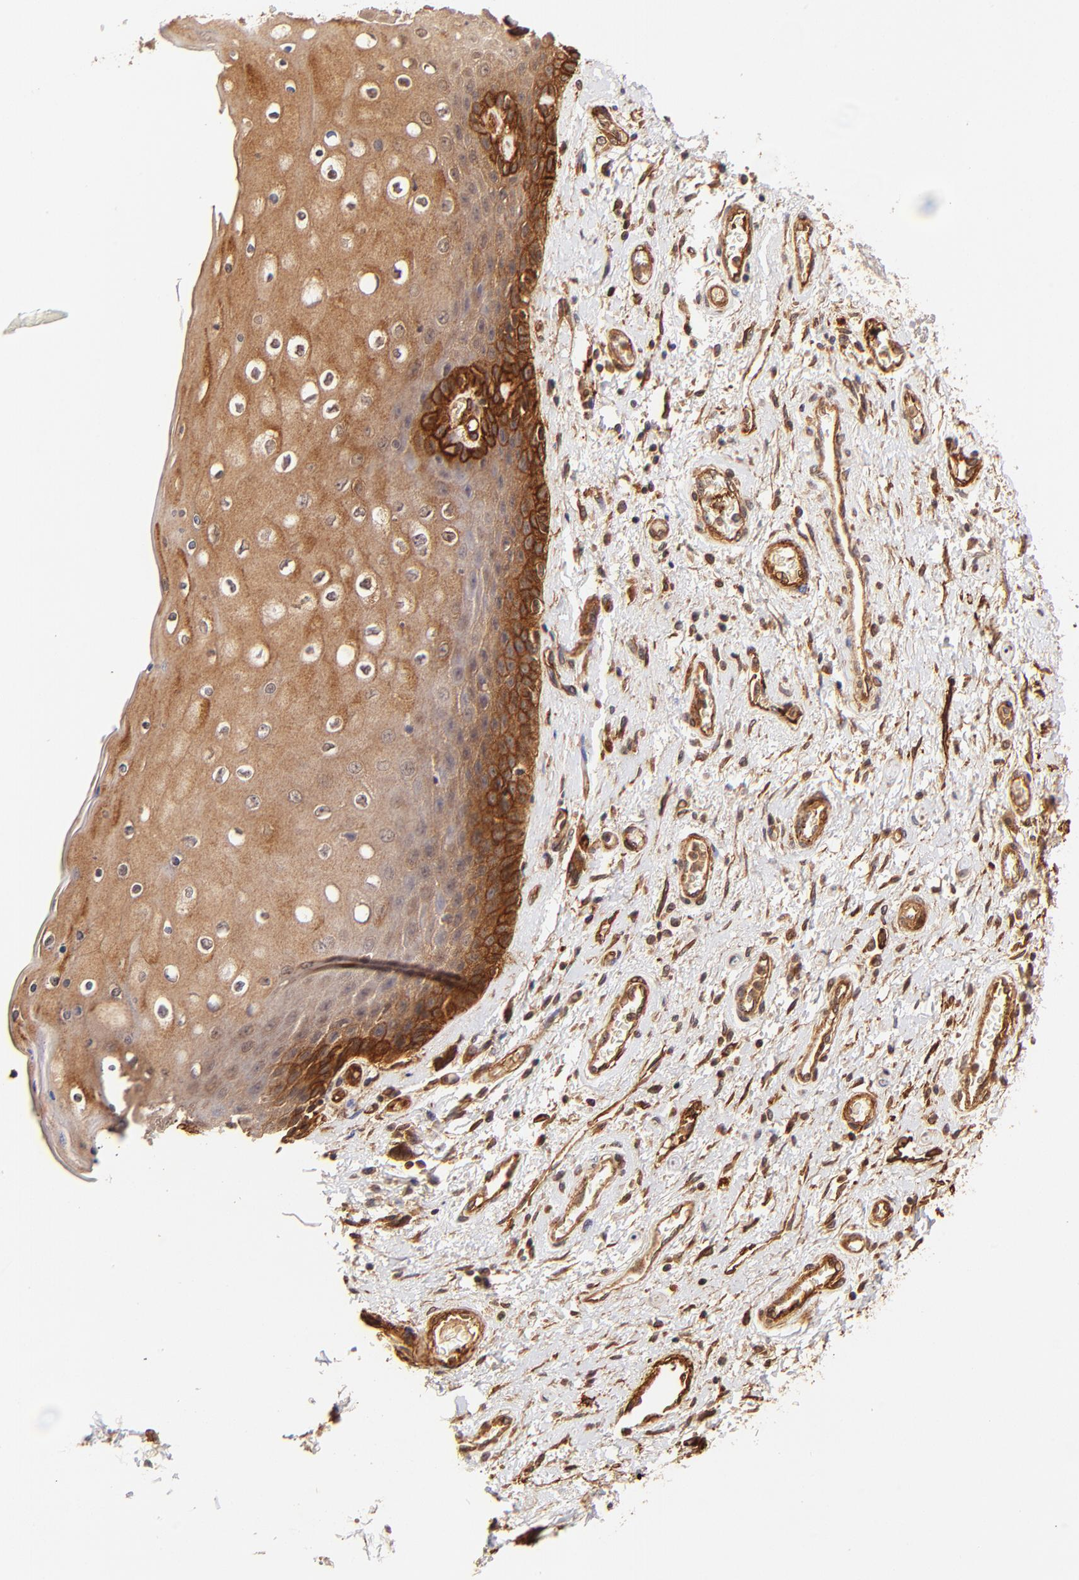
{"staining": {"intensity": "strong", "quantity": ">75%", "location": "cytoplasmic/membranous"}, "tissue": "skin", "cell_type": "Epidermal cells", "image_type": "normal", "snomed": [{"axis": "morphology", "description": "Normal tissue, NOS"}, {"axis": "topography", "description": "Anal"}], "caption": "Unremarkable skin was stained to show a protein in brown. There is high levels of strong cytoplasmic/membranous staining in about >75% of epidermal cells.", "gene": "ITGB1", "patient": {"sex": "female", "age": 46}}